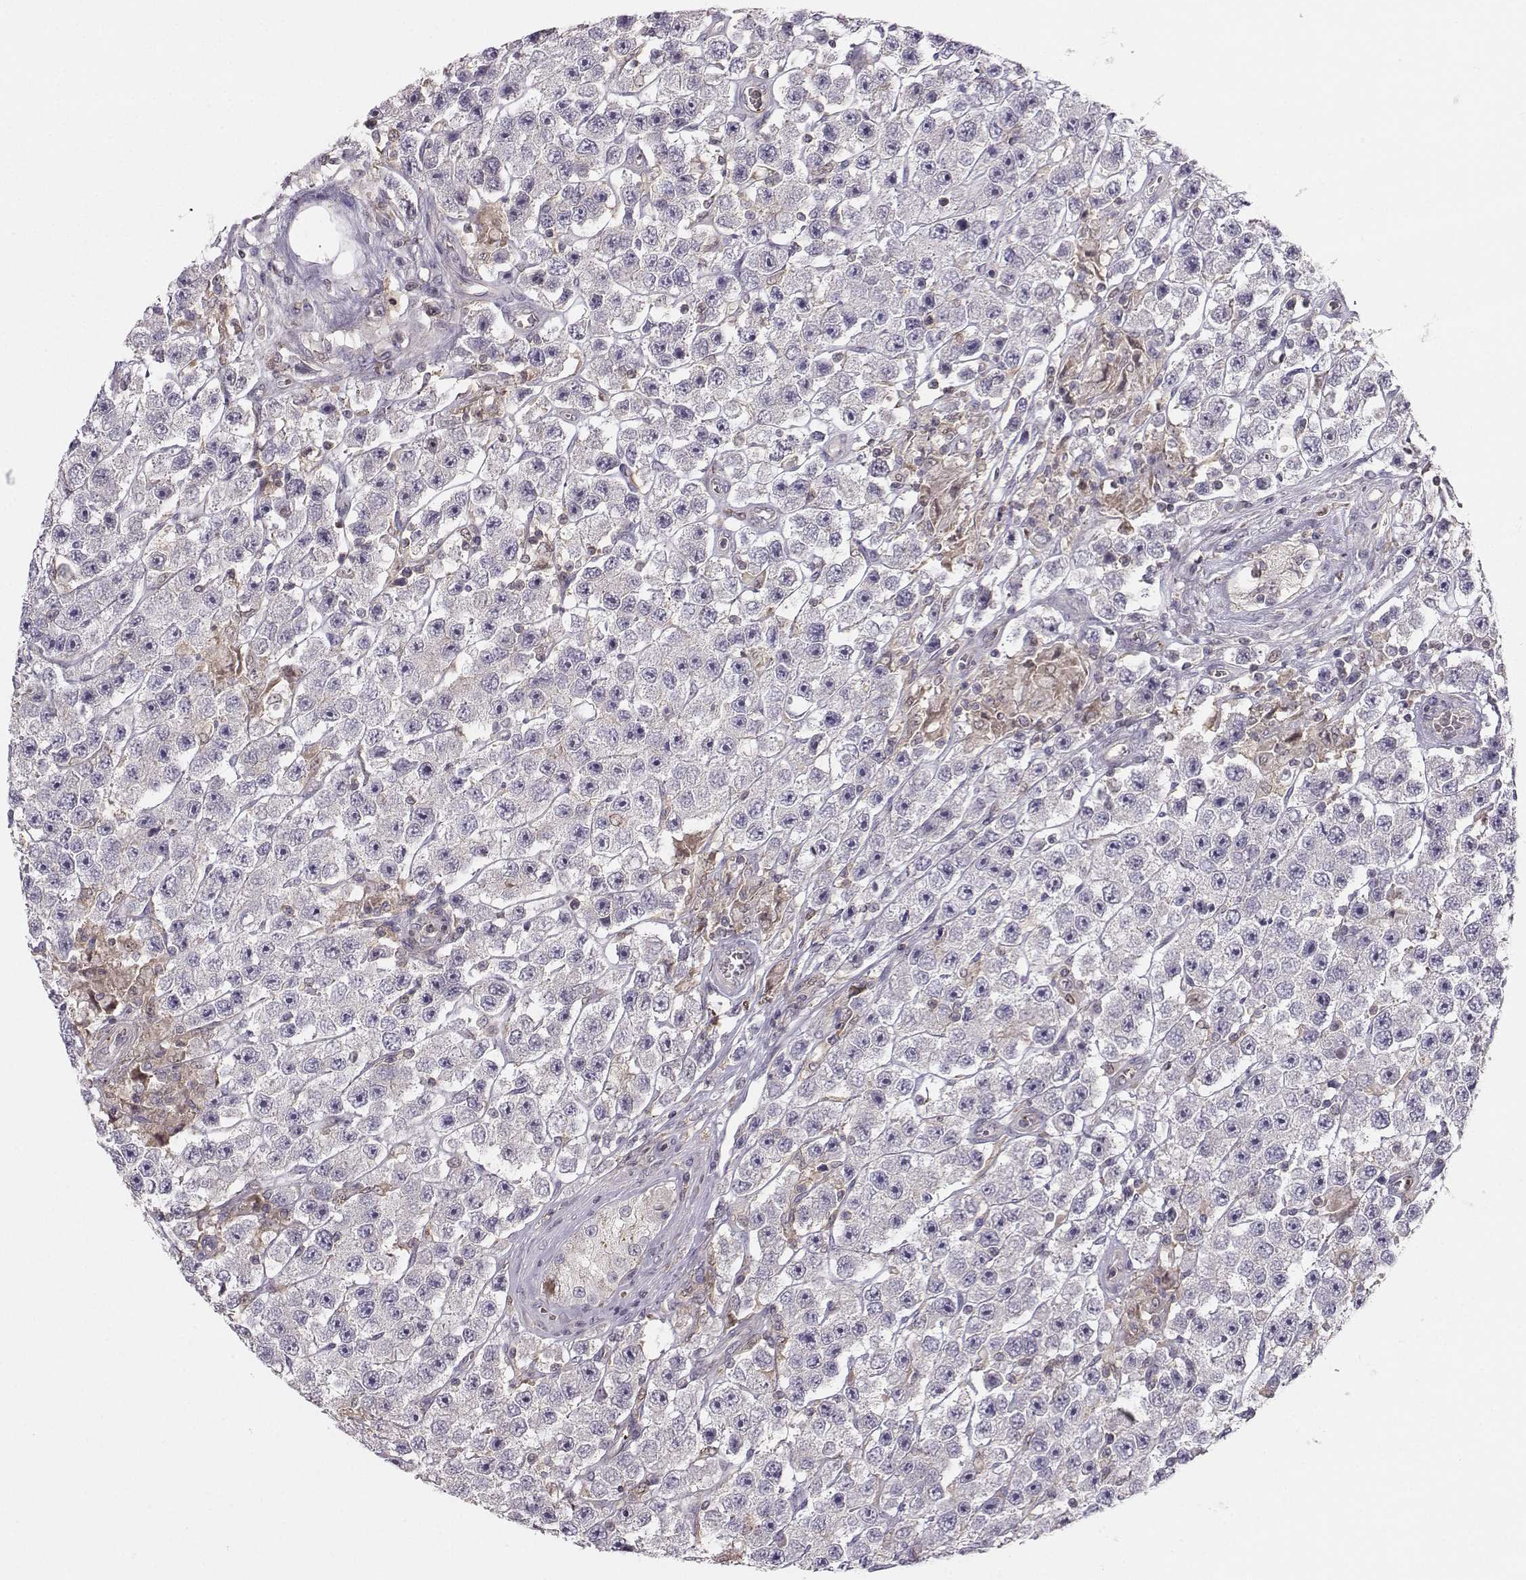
{"staining": {"intensity": "negative", "quantity": "none", "location": "none"}, "tissue": "testis cancer", "cell_type": "Tumor cells", "image_type": "cancer", "snomed": [{"axis": "morphology", "description": "Seminoma, NOS"}, {"axis": "topography", "description": "Testis"}], "caption": "An immunohistochemistry image of testis cancer (seminoma) is shown. There is no staining in tumor cells of testis cancer (seminoma).", "gene": "ASB16", "patient": {"sex": "male", "age": 45}}